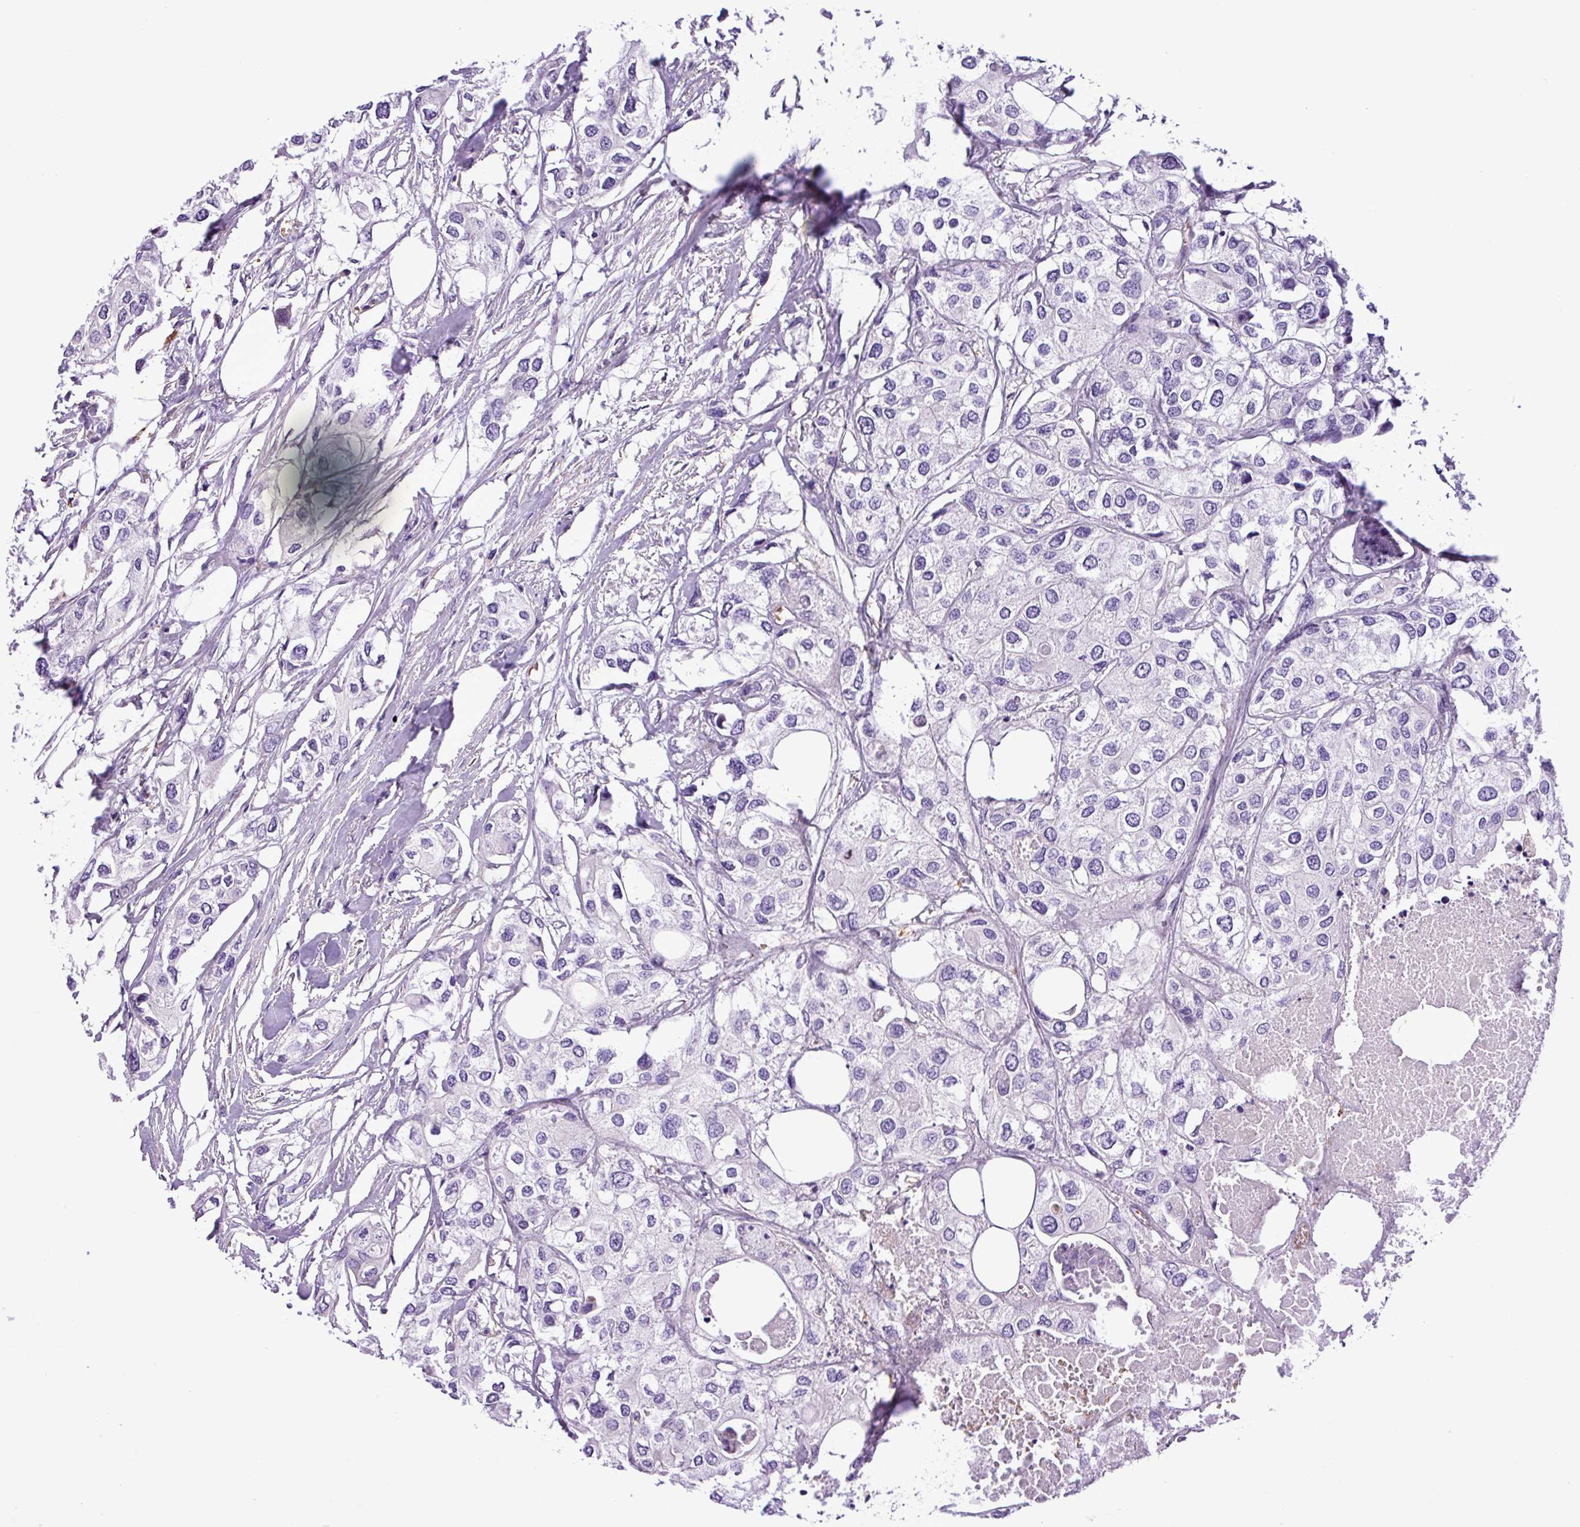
{"staining": {"intensity": "negative", "quantity": "none", "location": "none"}, "tissue": "urothelial cancer", "cell_type": "Tumor cells", "image_type": "cancer", "snomed": [{"axis": "morphology", "description": "Urothelial carcinoma, High grade"}, {"axis": "topography", "description": "Urinary bladder"}], "caption": "Human urothelial cancer stained for a protein using immunohistochemistry (IHC) displays no positivity in tumor cells.", "gene": "C11orf91", "patient": {"sex": "male", "age": 64}}